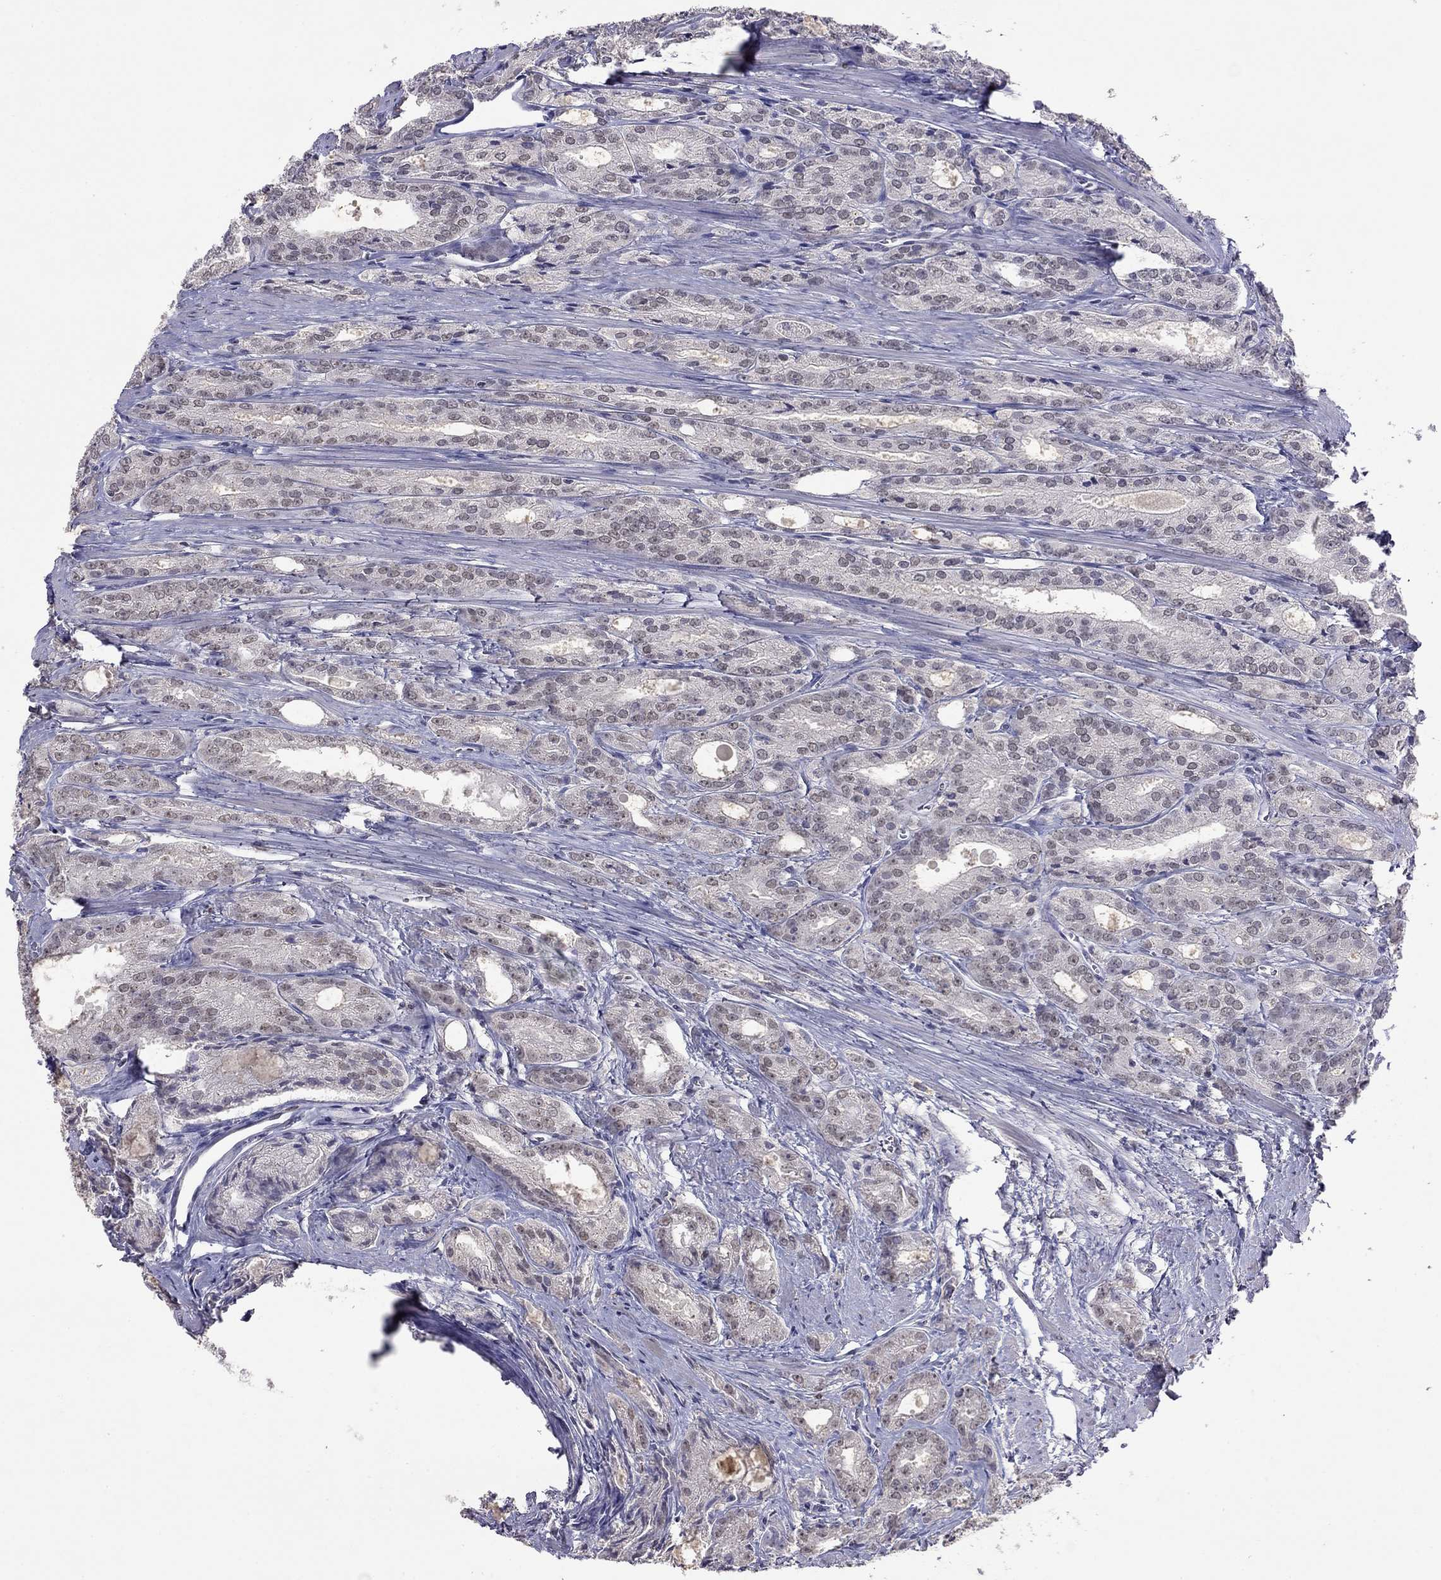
{"staining": {"intensity": "negative", "quantity": "none", "location": "none"}, "tissue": "prostate cancer", "cell_type": "Tumor cells", "image_type": "cancer", "snomed": [{"axis": "morphology", "description": "Adenocarcinoma, NOS"}, {"axis": "morphology", "description": "Adenocarcinoma, High grade"}, {"axis": "topography", "description": "Prostate"}], "caption": "High-grade adenocarcinoma (prostate) stained for a protein using immunohistochemistry (IHC) displays no positivity tumor cells.", "gene": "WNK3", "patient": {"sex": "male", "age": 70}}